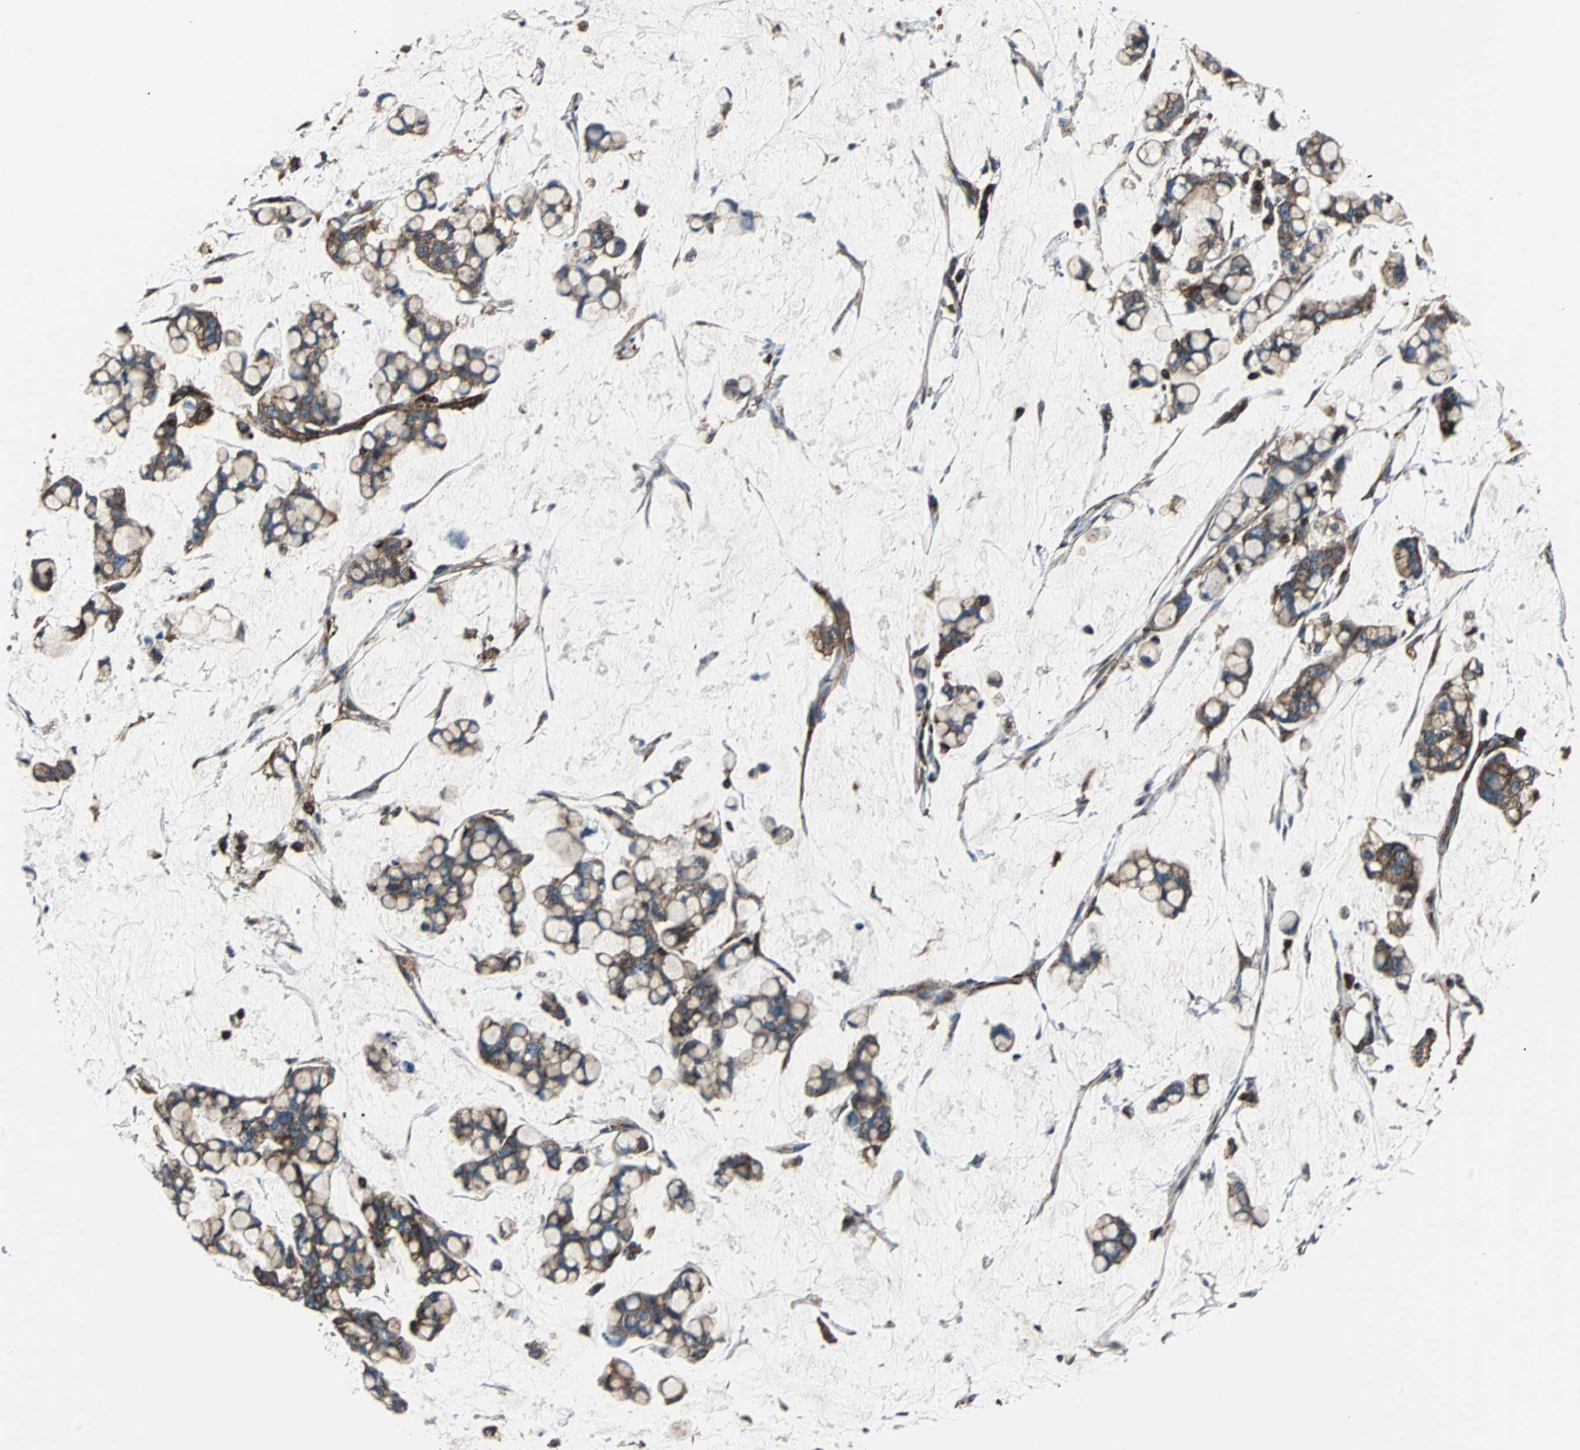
{"staining": {"intensity": "moderate", "quantity": ">75%", "location": "cytoplasmic/membranous"}, "tissue": "stomach cancer", "cell_type": "Tumor cells", "image_type": "cancer", "snomed": [{"axis": "morphology", "description": "Adenocarcinoma, NOS"}, {"axis": "topography", "description": "Stomach, lower"}], "caption": "The photomicrograph displays staining of stomach adenocarcinoma, revealing moderate cytoplasmic/membranous protein expression (brown color) within tumor cells. (brown staining indicates protein expression, while blue staining denotes nuclei).", "gene": "RELA", "patient": {"sex": "male", "age": 84}}